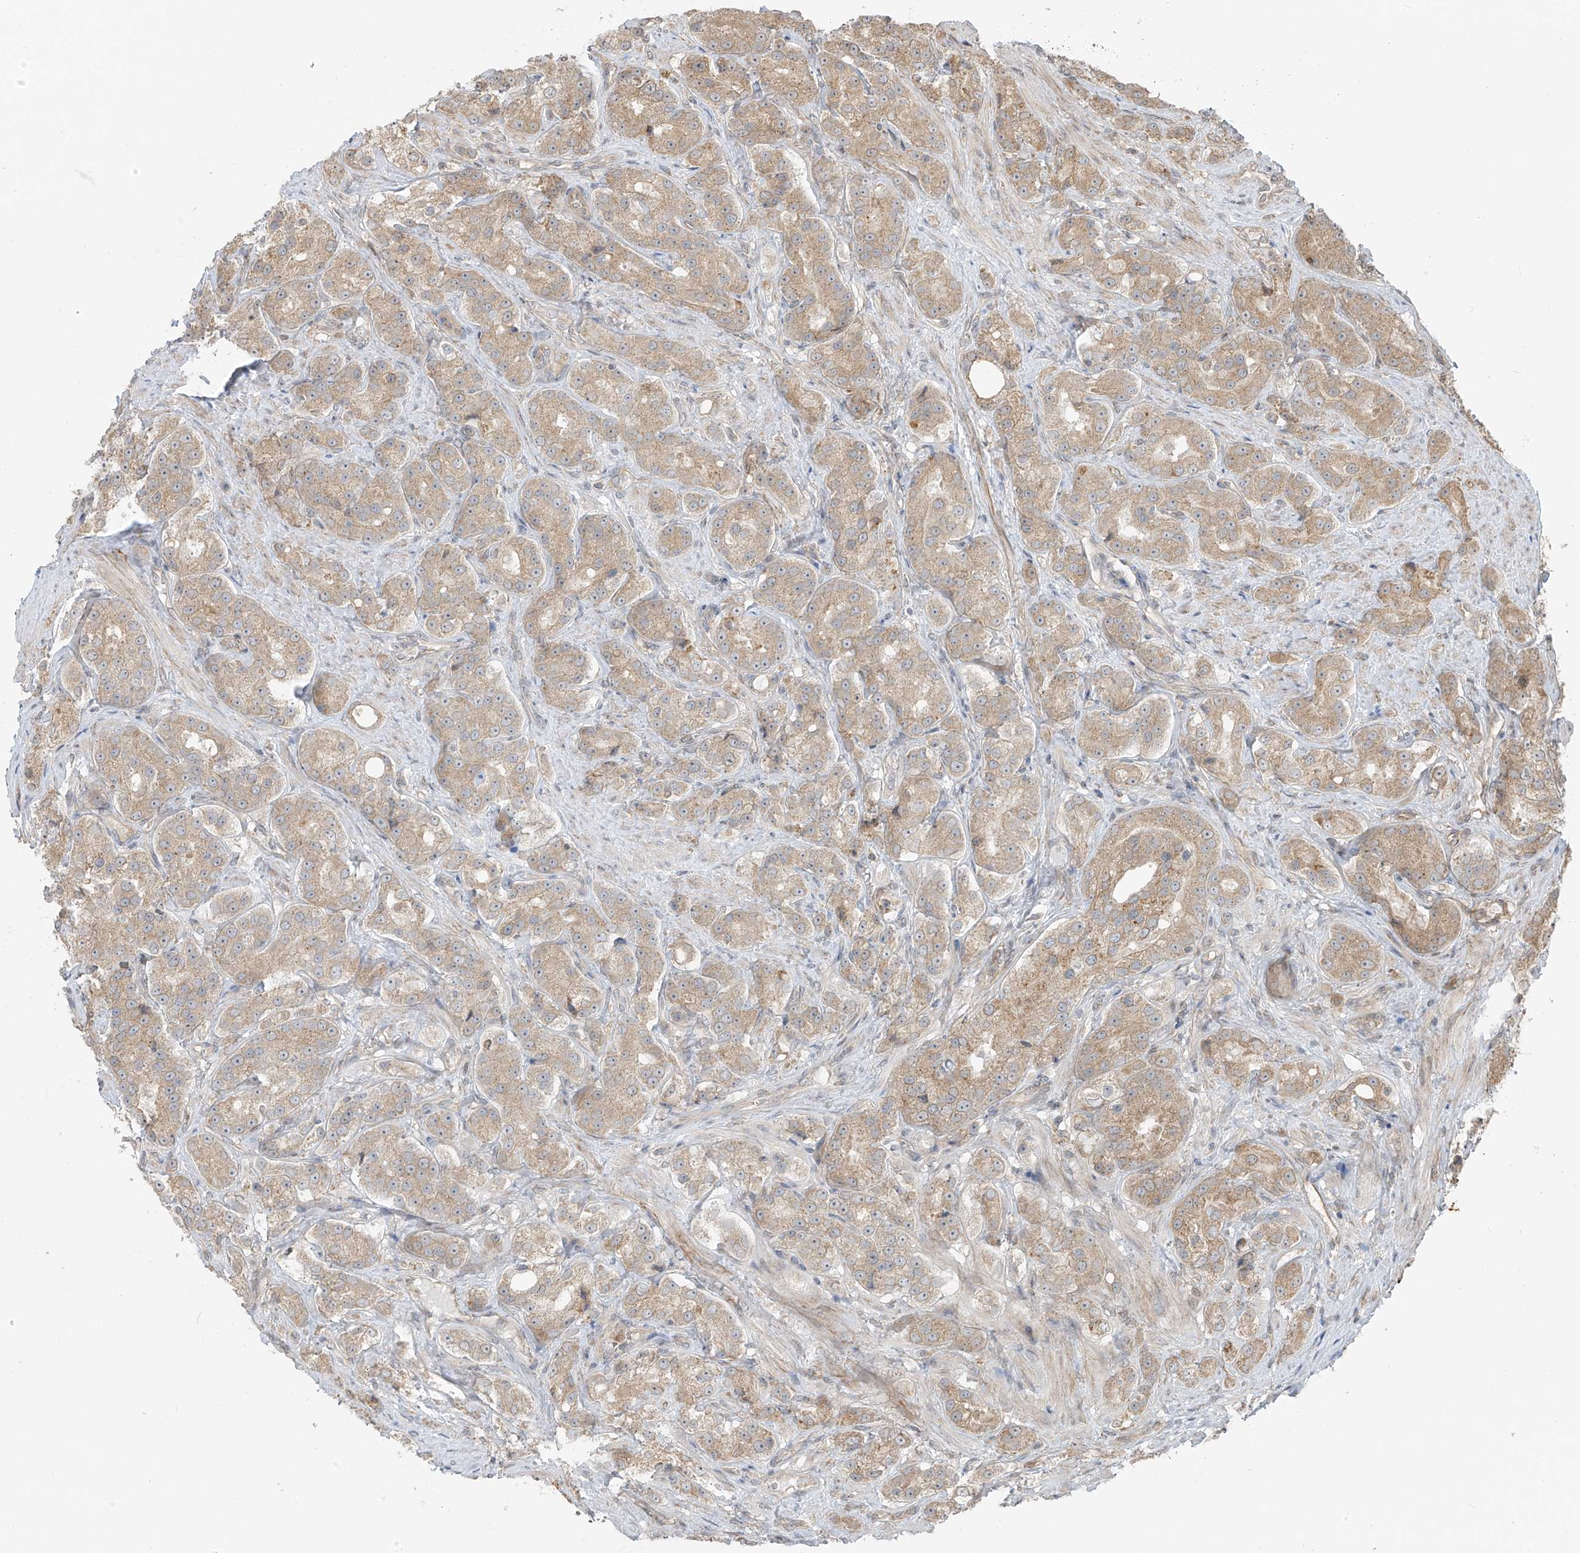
{"staining": {"intensity": "weak", "quantity": ">75%", "location": "cytoplasmic/membranous"}, "tissue": "prostate cancer", "cell_type": "Tumor cells", "image_type": "cancer", "snomed": [{"axis": "morphology", "description": "Adenocarcinoma, High grade"}, {"axis": "topography", "description": "Prostate"}], "caption": "Weak cytoplasmic/membranous expression is present in about >75% of tumor cells in prostate adenocarcinoma (high-grade).", "gene": "PDE11A", "patient": {"sex": "male", "age": 60}}